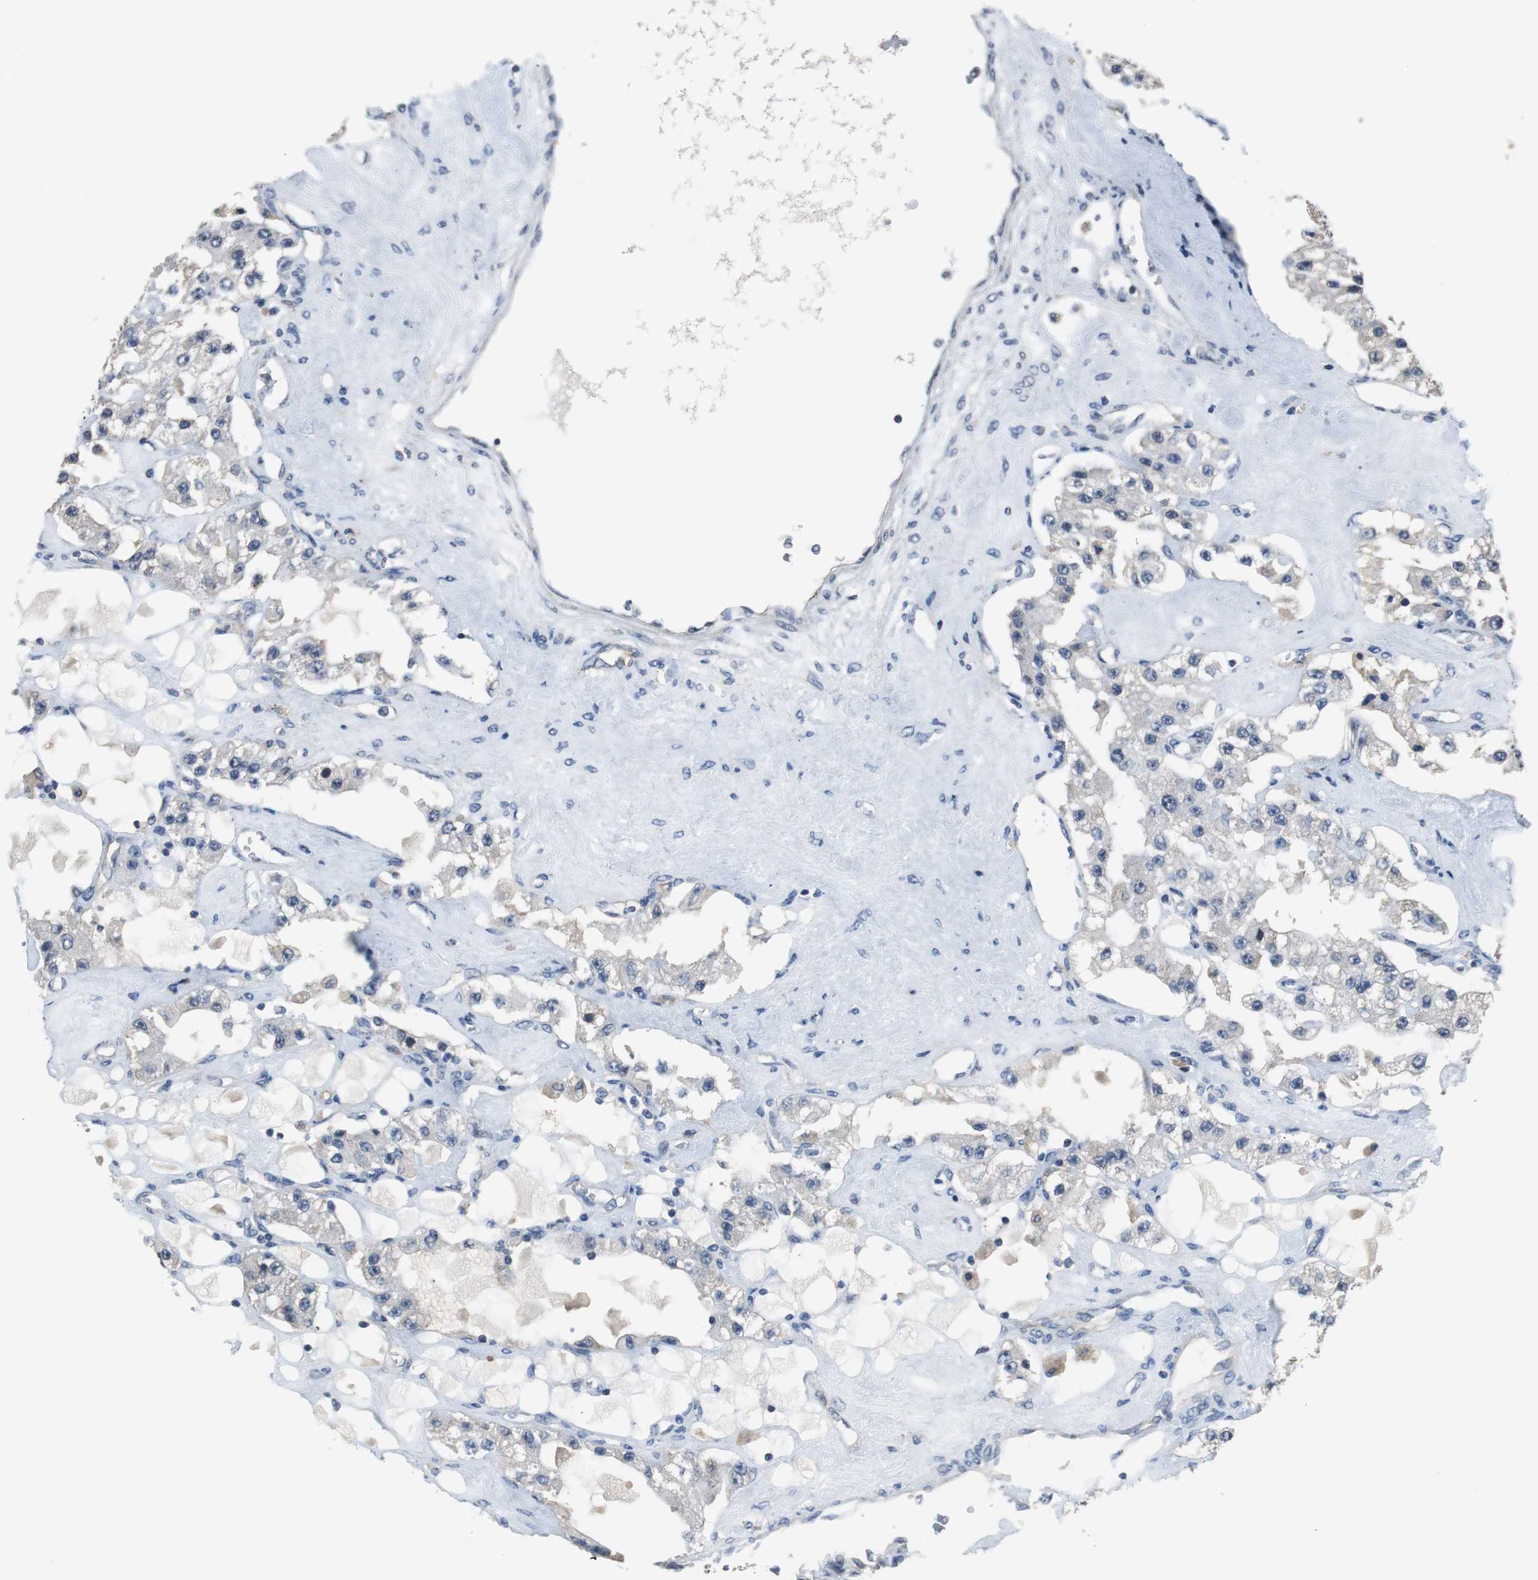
{"staining": {"intensity": "negative", "quantity": "none", "location": "none"}, "tissue": "carcinoid", "cell_type": "Tumor cells", "image_type": "cancer", "snomed": [{"axis": "morphology", "description": "Carcinoid, malignant, NOS"}, {"axis": "topography", "description": "Pancreas"}], "caption": "Tumor cells are negative for protein expression in human malignant carcinoid.", "gene": "MTIF2", "patient": {"sex": "male", "age": 41}}